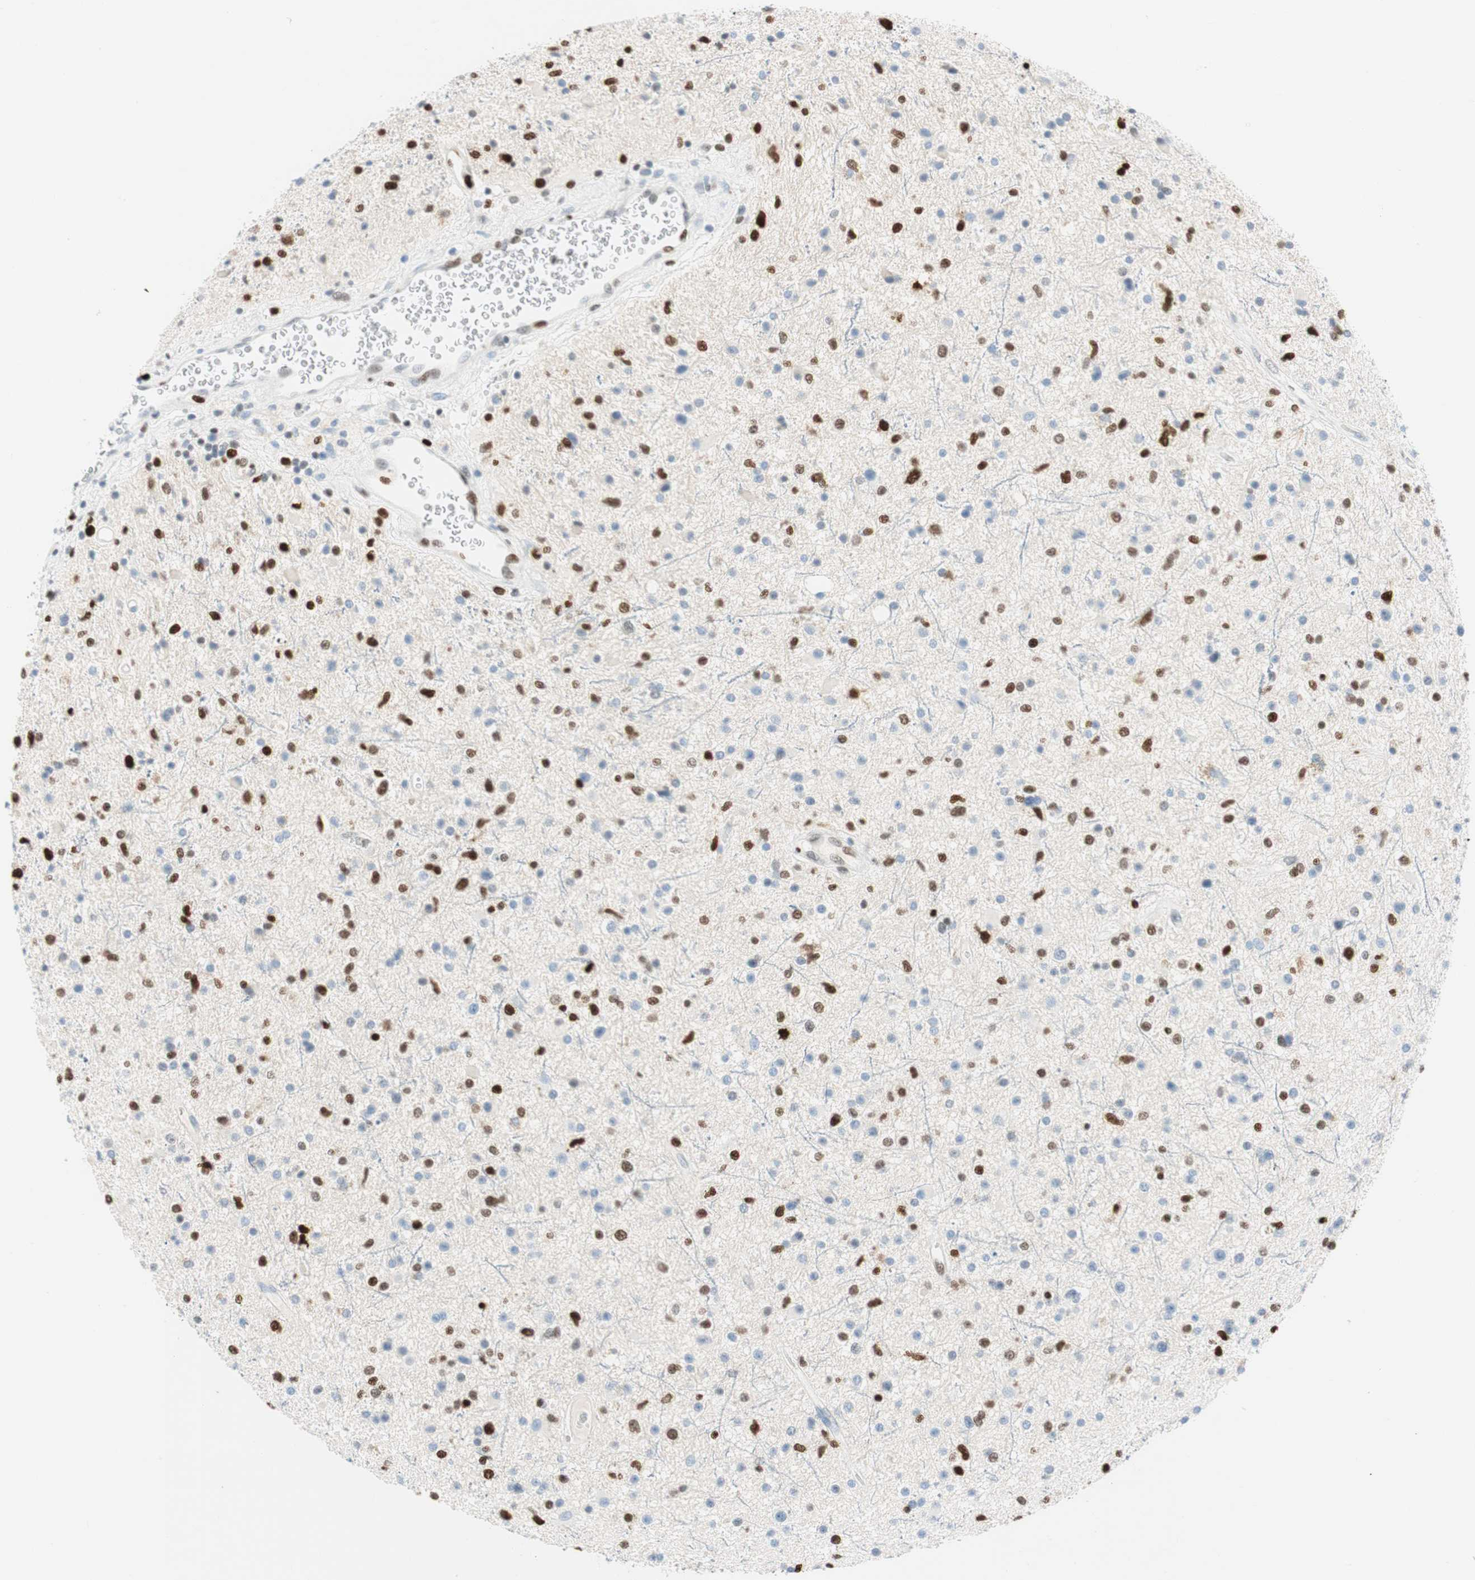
{"staining": {"intensity": "strong", "quantity": "25%-75%", "location": "nuclear"}, "tissue": "glioma", "cell_type": "Tumor cells", "image_type": "cancer", "snomed": [{"axis": "morphology", "description": "Glioma, malignant, High grade"}, {"axis": "topography", "description": "Brain"}], "caption": "Protein staining displays strong nuclear staining in approximately 25%-75% of tumor cells in malignant glioma (high-grade).", "gene": "EZH2", "patient": {"sex": "male", "age": 33}}